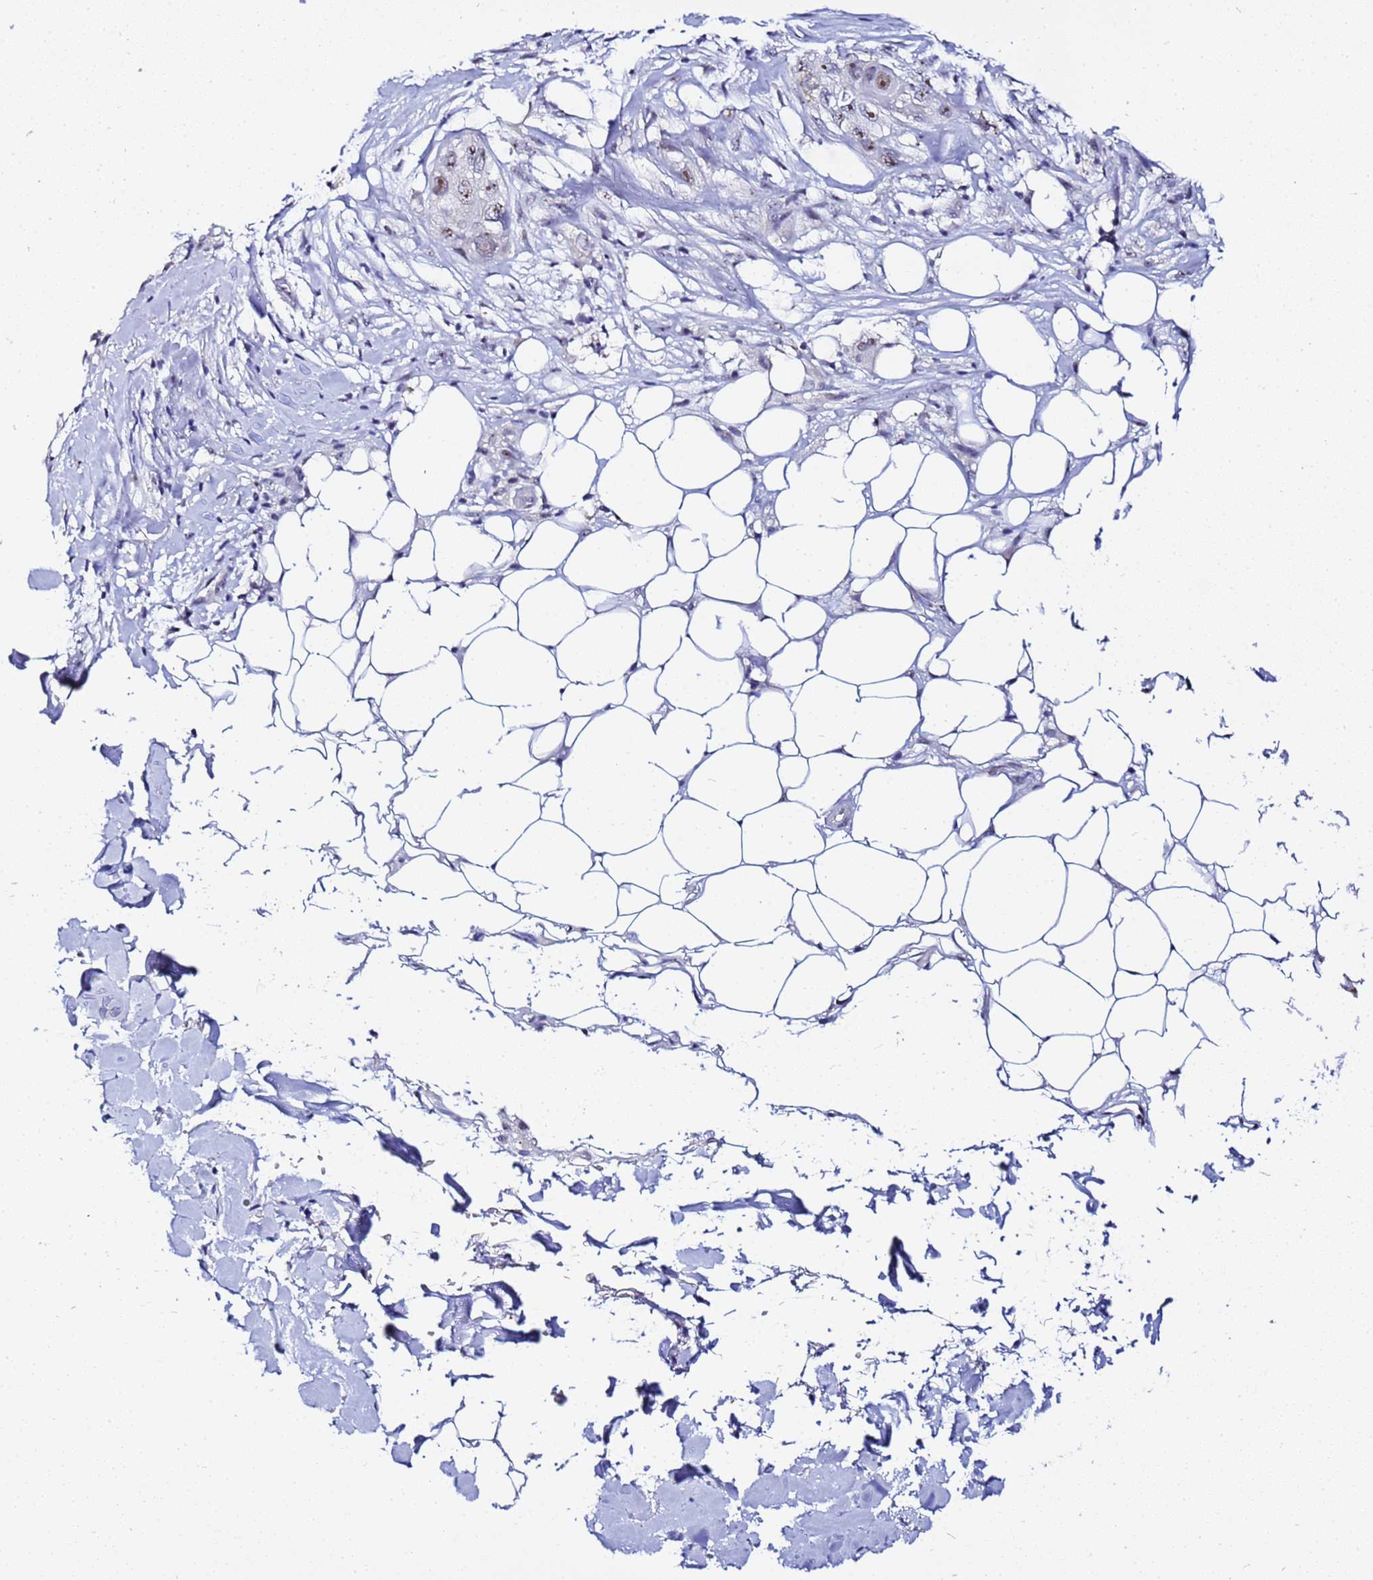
{"staining": {"intensity": "weak", "quantity": "25%-75%", "location": "nuclear"}, "tissue": "skin cancer", "cell_type": "Tumor cells", "image_type": "cancer", "snomed": [{"axis": "morphology", "description": "Normal tissue, NOS"}, {"axis": "morphology", "description": "Squamous cell carcinoma, NOS"}, {"axis": "topography", "description": "Skin"}], "caption": "This is a micrograph of IHC staining of skin squamous cell carcinoma, which shows weak positivity in the nuclear of tumor cells.", "gene": "ACTL6B", "patient": {"sex": "male", "age": 72}}